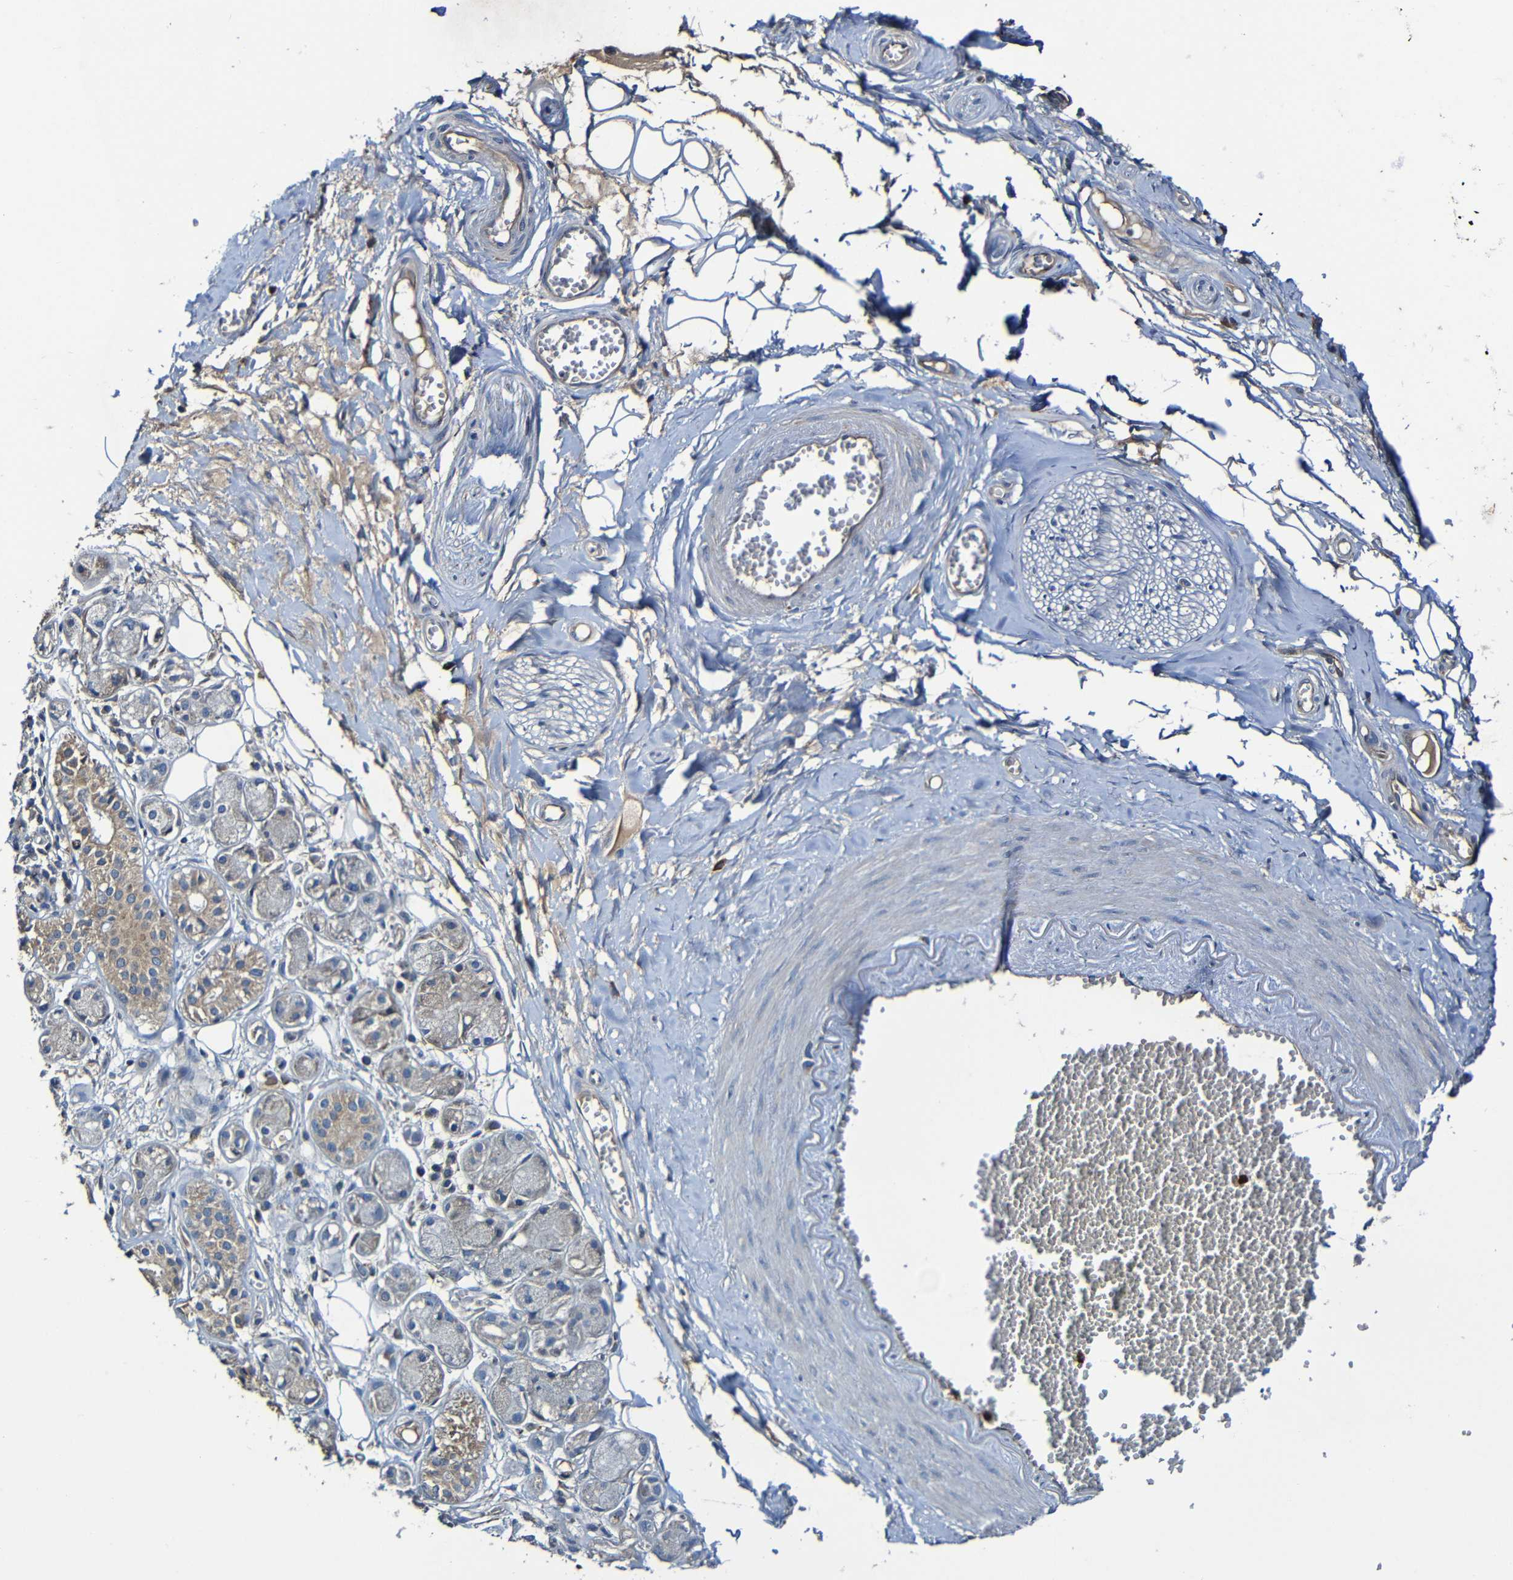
{"staining": {"intensity": "negative", "quantity": "none", "location": "none"}, "tissue": "adipose tissue", "cell_type": "Adipocytes", "image_type": "normal", "snomed": [{"axis": "morphology", "description": "Normal tissue, NOS"}, {"axis": "morphology", "description": "Inflammation, NOS"}, {"axis": "topography", "description": "Salivary gland"}, {"axis": "topography", "description": "Peripheral nerve tissue"}], "caption": "Immunohistochemistry (IHC) micrograph of normal adipose tissue: adipose tissue stained with DAB (3,3'-diaminobenzidine) displays no significant protein expression in adipocytes.", "gene": "ADAM15", "patient": {"sex": "female", "age": 75}}